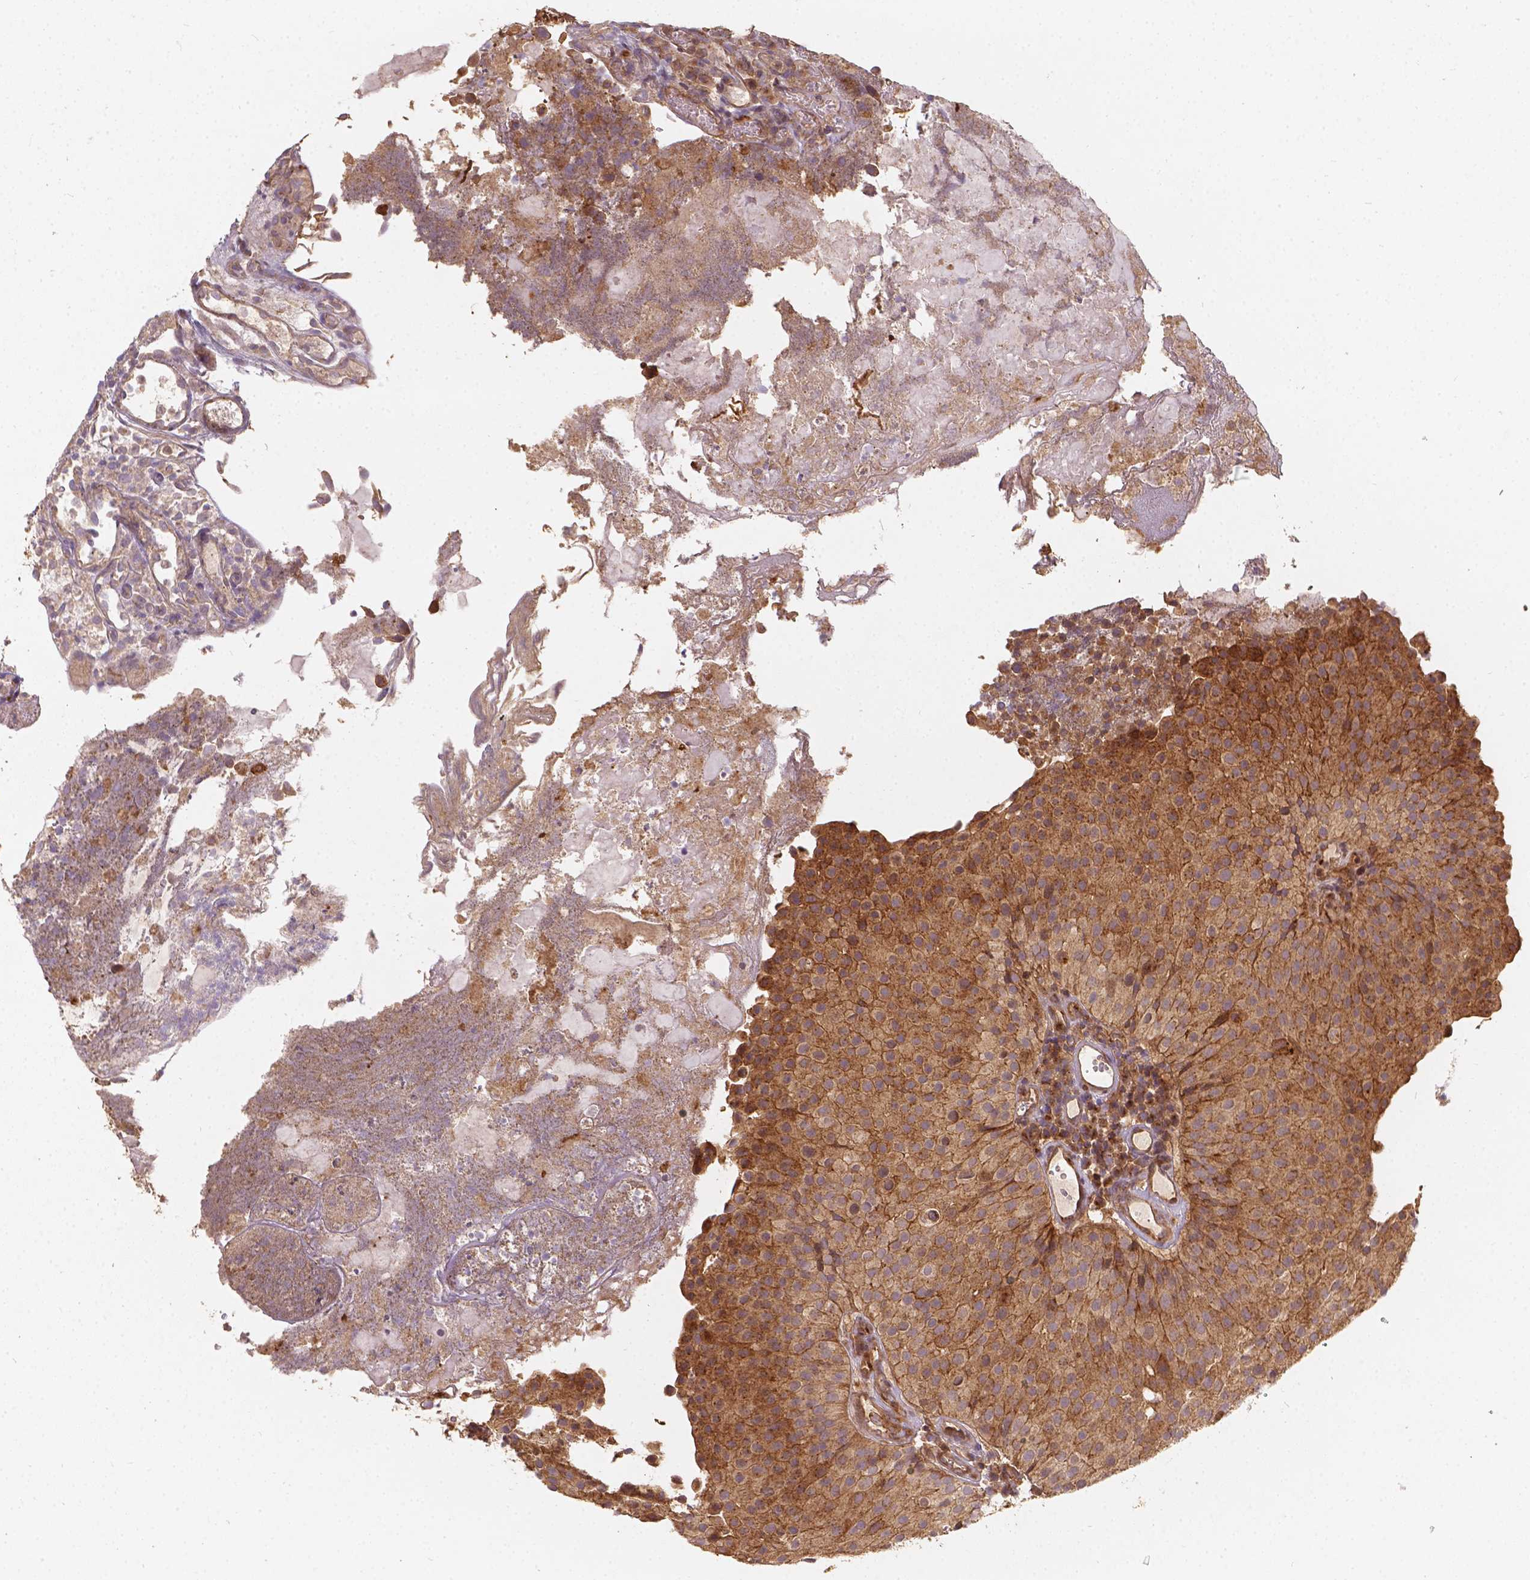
{"staining": {"intensity": "strong", "quantity": ">75%", "location": "cytoplasmic/membranous"}, "tissue": "urothelial cancer", "cell_type": "Tumor cells", "image_type": "cancer", "snomed": [{"axis": "morphology", "description": "Urothelial carcinoma, Low grade"}, {"axis": "topography", "description": "Urinary bladder"}], "caption": "Immunohistochemical staining of urothelial cancer shows high levels of strong cytoplasmic/membranous protein expression in approximately >75% of tumor cells. Nuclei are stained in blue.", "gene": "XPR1", "patient": {"sex": "female", "age": 87}}